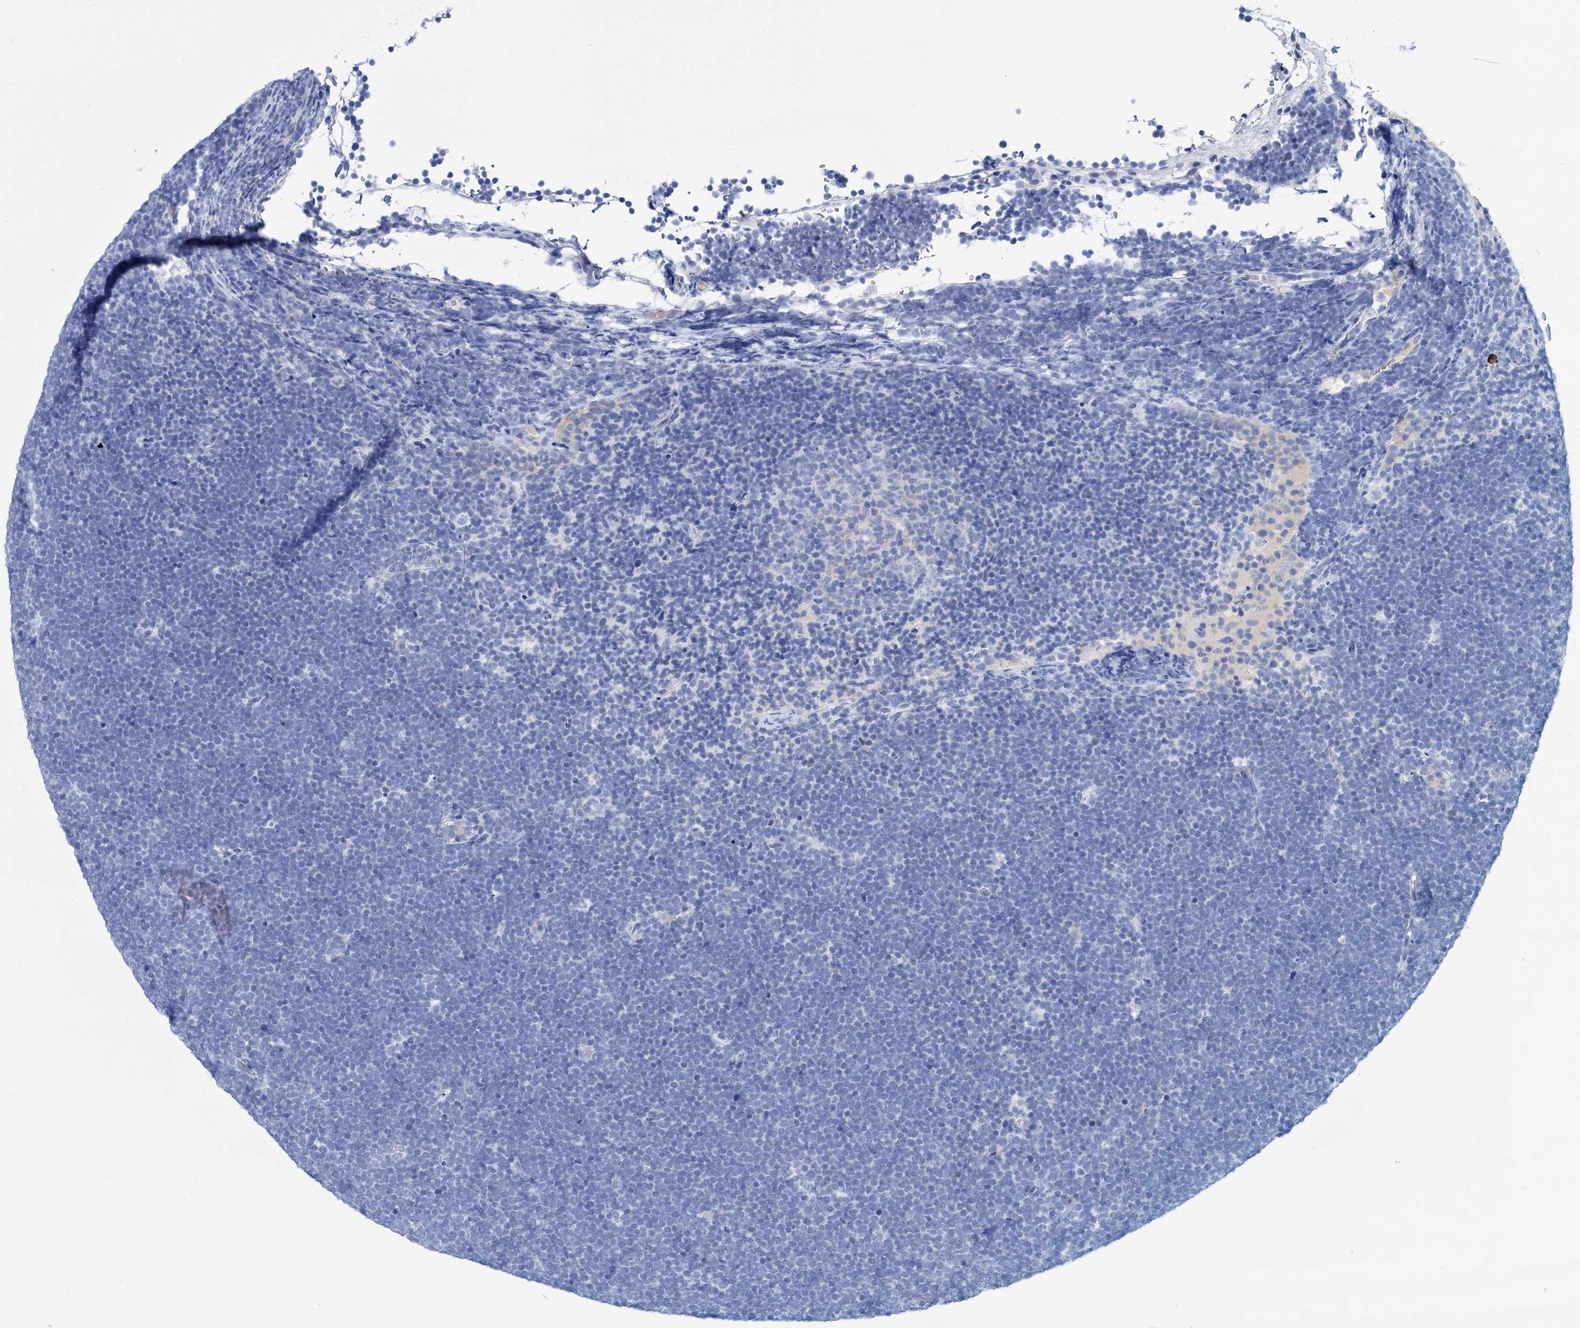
{"staining": {"intensity": "negative", "quantity": "none", "location": "none"}, "tissue": "lymphoma", "cell_type": "Tumor cells", "image_type": "cancer", "snomed": [{"axis": "morphology", "description": "Malignant lymphoma, non-Hodgkin's type, High grade"}, {"axis": "topography", "description": "Lymph node"}], "caption": "DAB immunohistochemical staining of malignant lymphoma, non-Hodgkin's type (high-grade) displays no significant staining in tumor cells.", "gene": "FBXW12", "patient": {"sex": "male", "age": 13}}